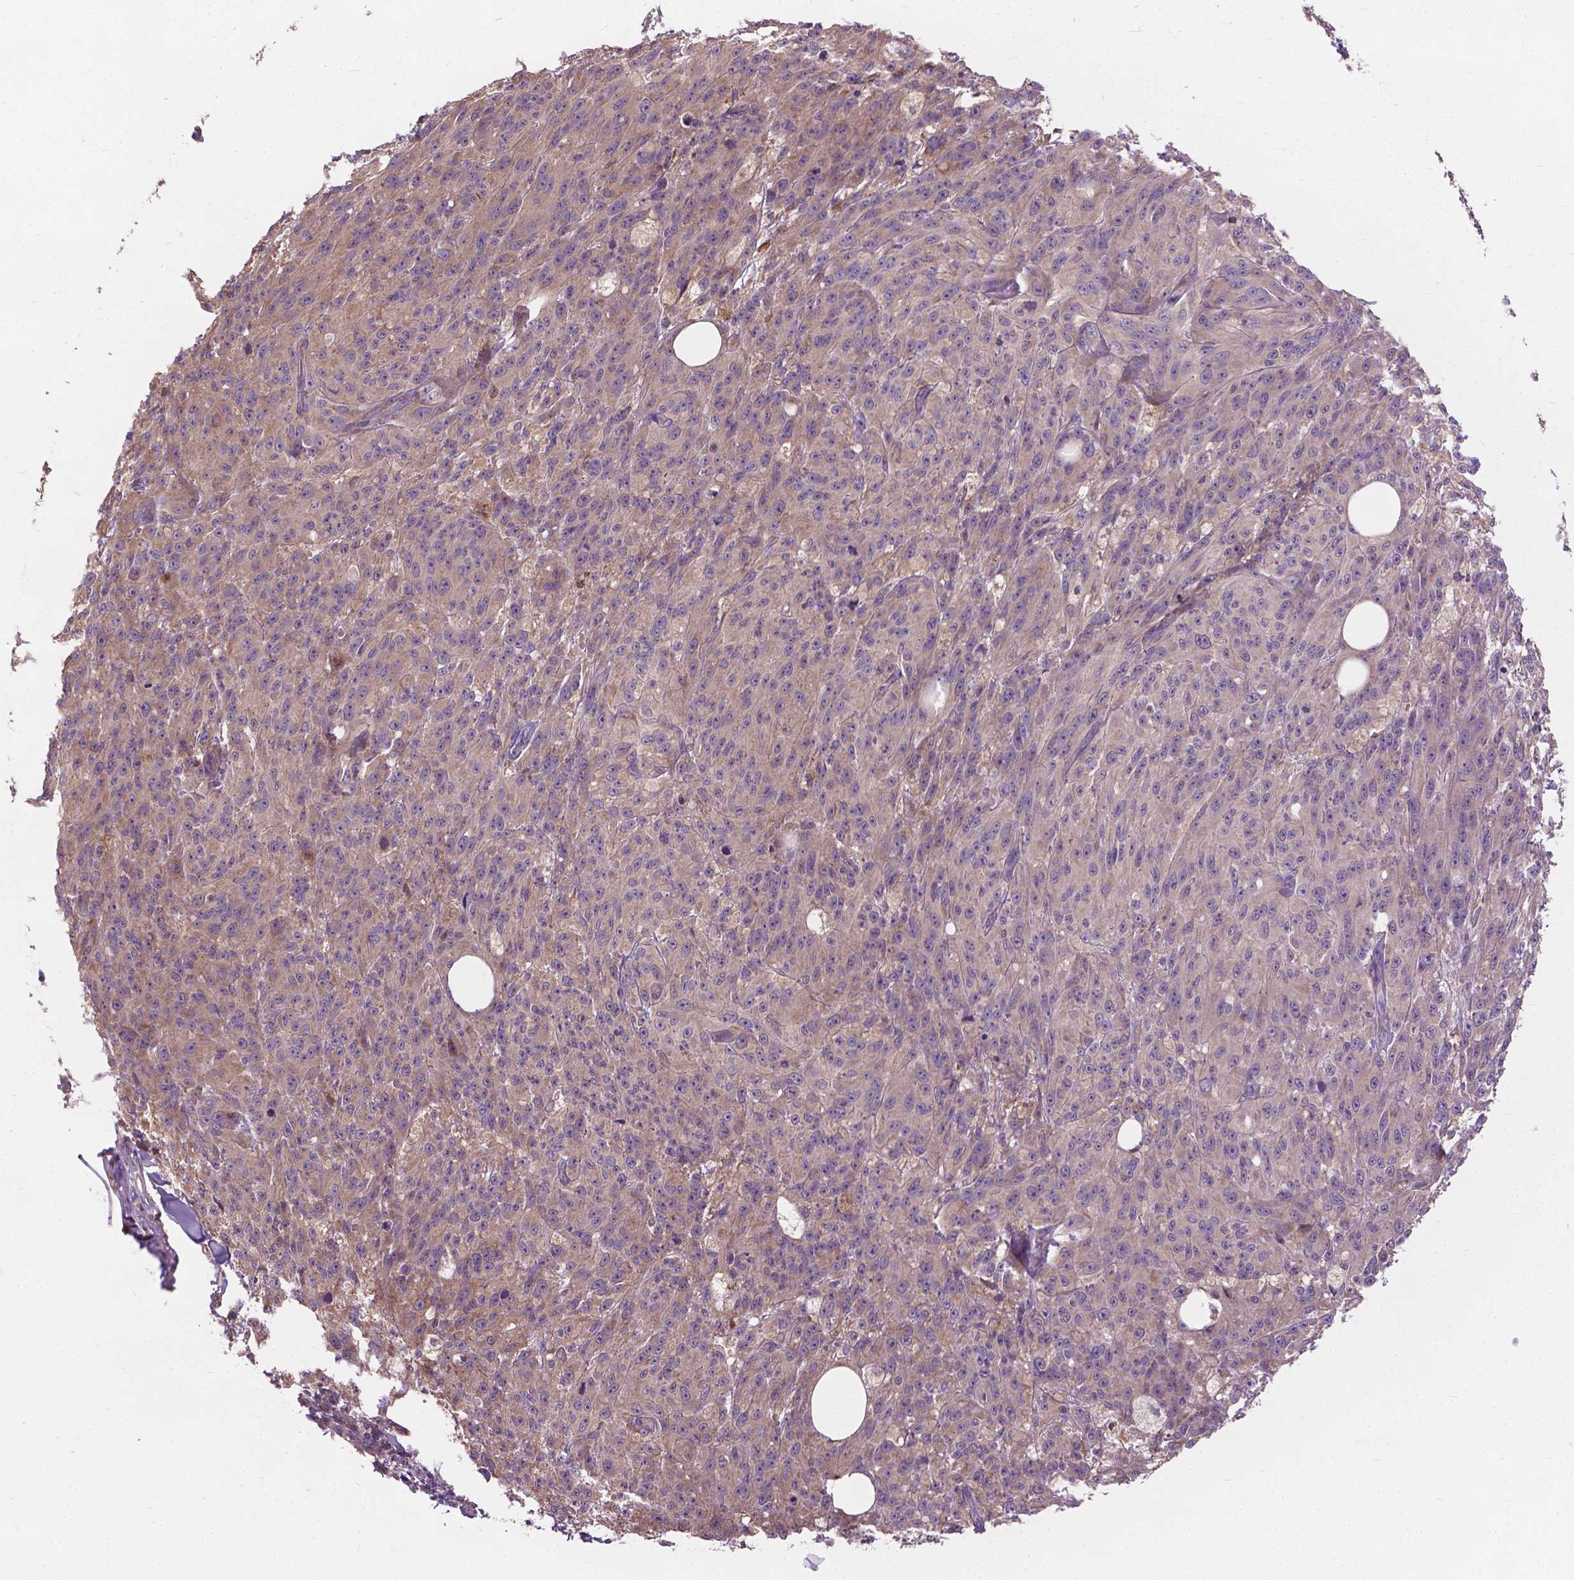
{"staining": {"intensity": "weak", "quantity": ">75%", "location": "cytoplasmic/membranous"}, "tissue": "melanoma", "cell_type": "Tumor cells", "image_type": "cancer", "snomed": [{"axis": "morphology", "description": "Malignant melanoma, NOS"}, {"axis": "topography", "description": "Skin"}], "caption": "This is an image of immunohistochemistry staining of melanoma, which shows weak expression in the cytoplasmic/membranous of tumor cells.", "gene": "NUDT1", "patient": {"sex": "female", "age": 34}}